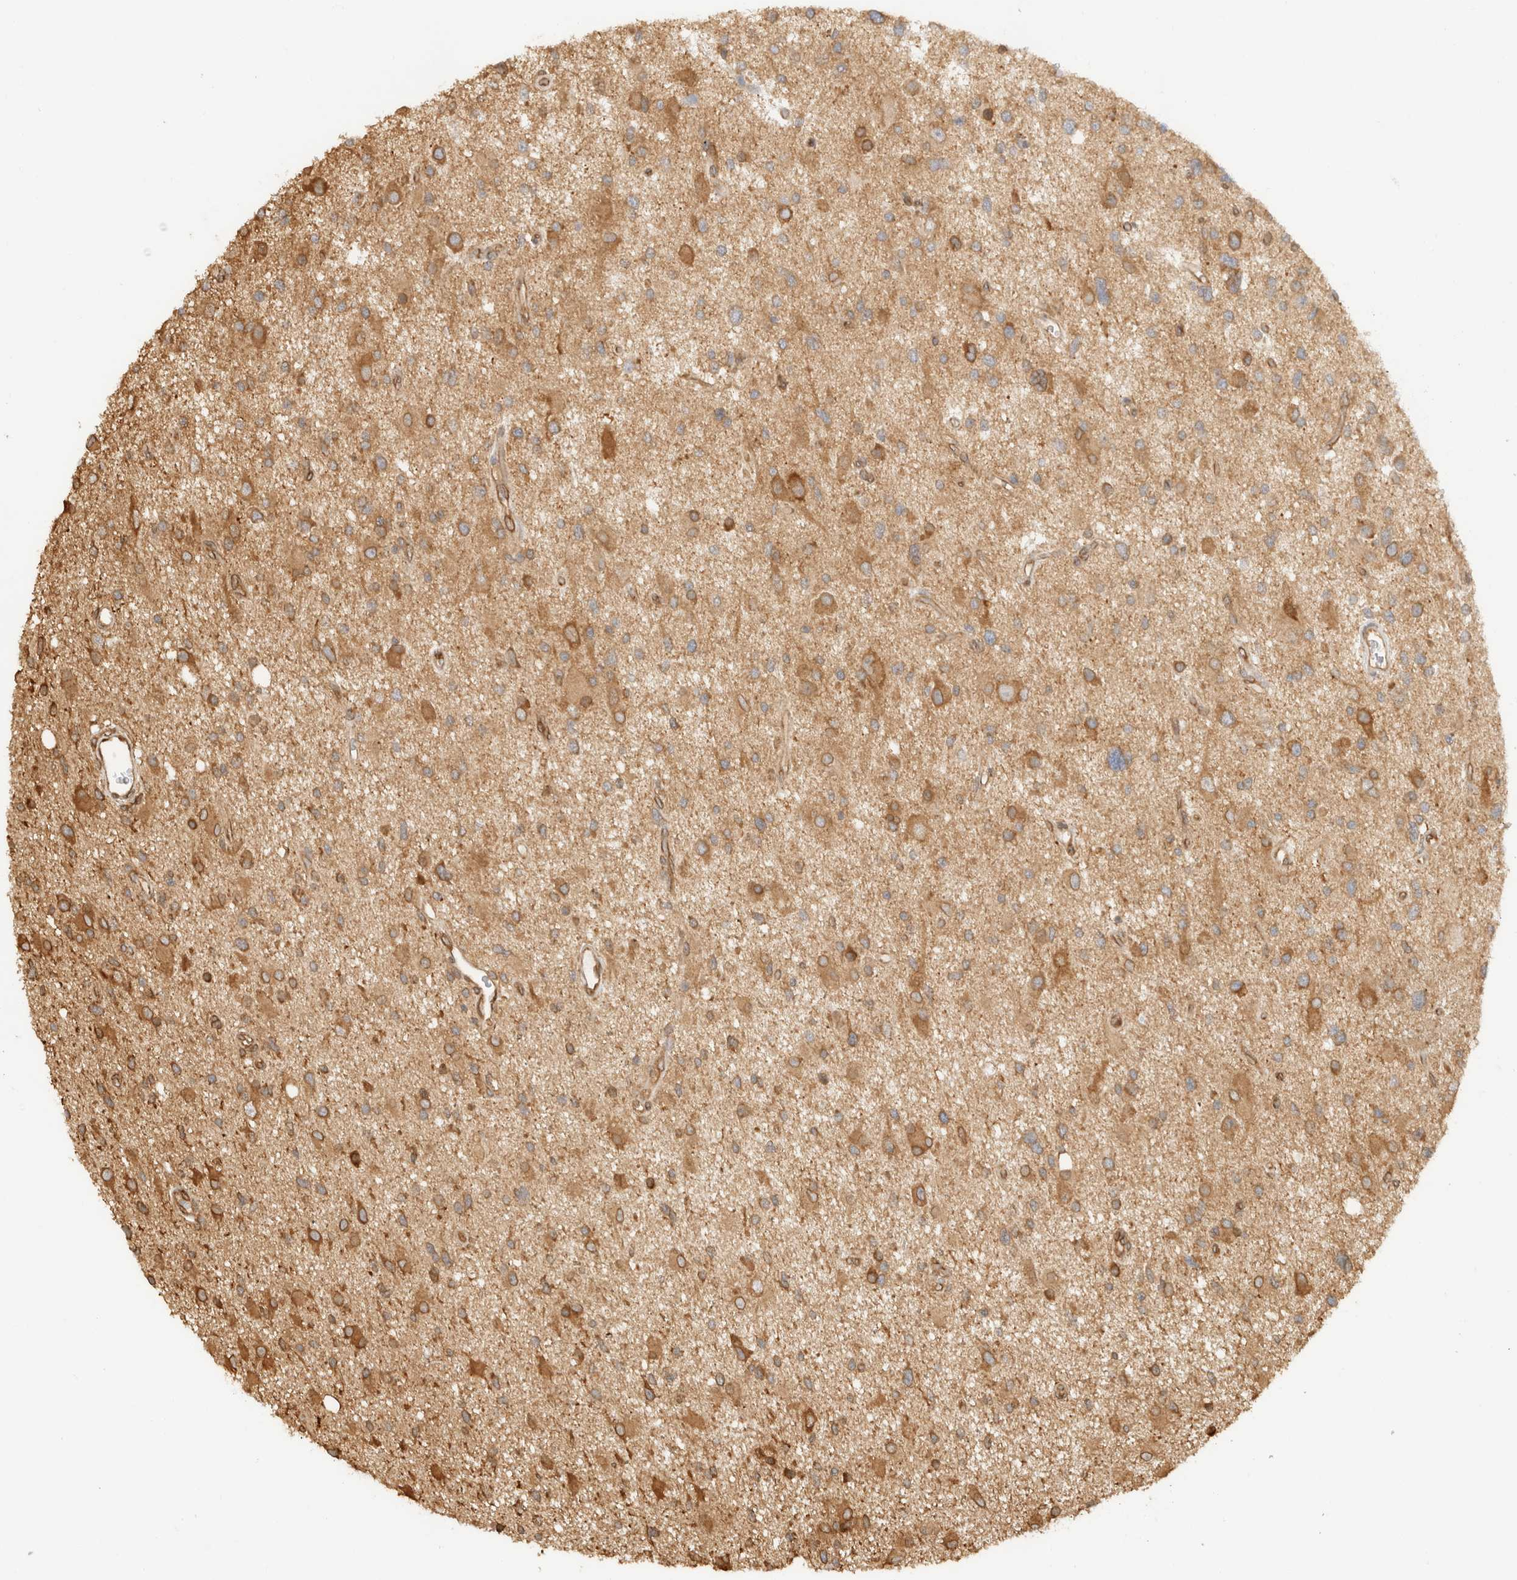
{"staining": {"intensity": "moderate", "quantity": "25%-75%", "location": "cytoplasmic/membranous"}, "tissue": "glioma", "cell_type": "Tumor cells", "image_type": "cancer", "snomed": [{"axis": "morphology", "description": "Glioma, malignant, High grade"}, {"axis": "topography", "description": "Brain"}], "caption": "This is a photomicrograph of IHC staining of glioma, which shows moderate staining in the cytoplasmic/membranous of tumor cells.", "gene": "ARFGEF2", "patient": {"sex": "male", "age": 33}}